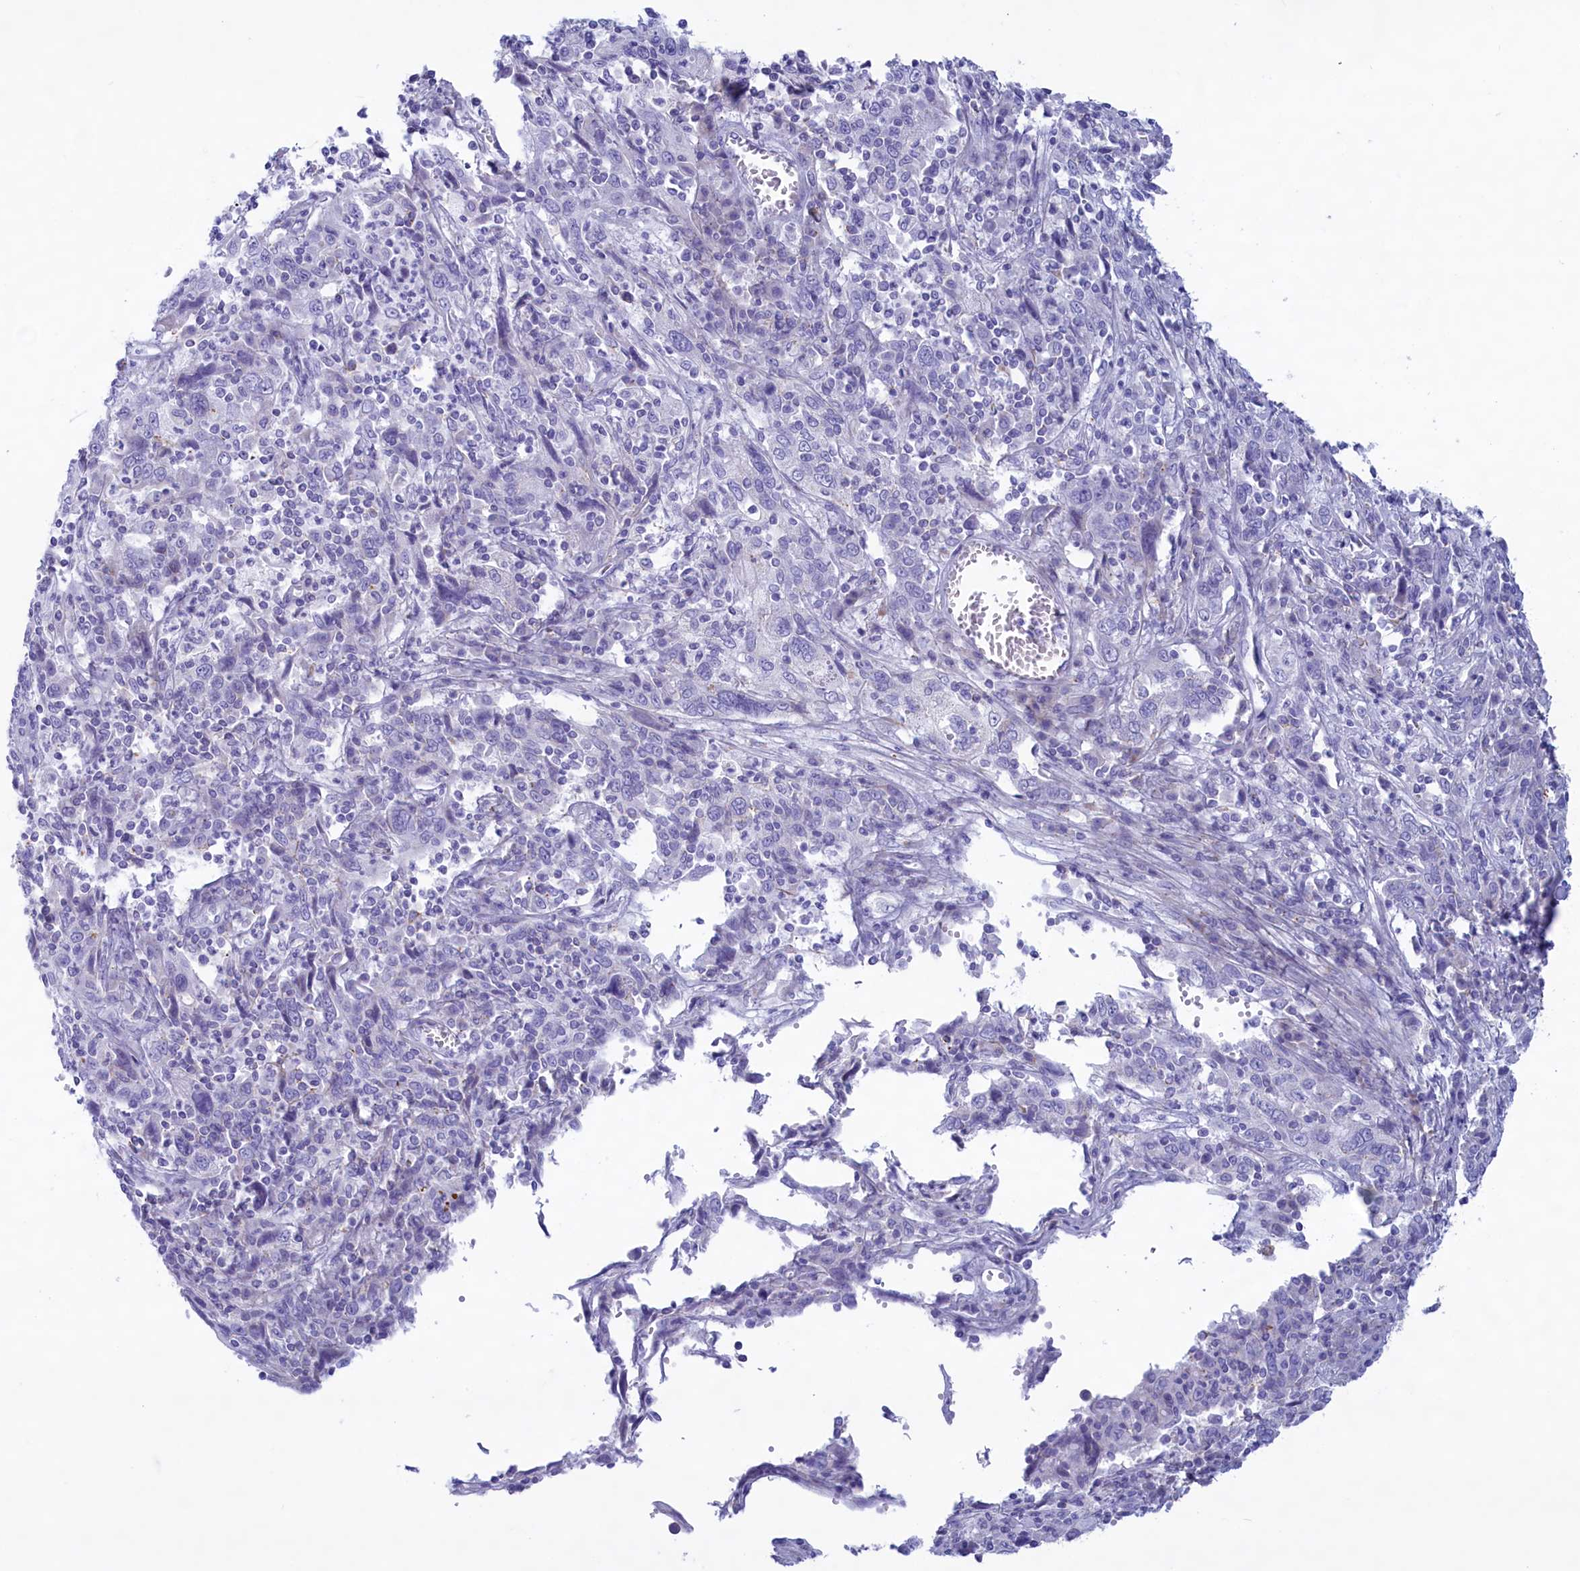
{"staining": {"intensity": "negative", "quantity": "none", "location": "none"}, "tissue": "cervical cancer", "cell_type": "Tumor cells", "image_type": "cancer", "snomed": [{"axis": "morphology", "description": "Squamous cell carcinoma, NOS"}, {"axis": "topography", "description": "Cervix"}], "caption": "Image shows no significant protein staining in tumor cells of cervical cancer (squamous cell carcinoma). (DAB IHC with hematoxylin counter stain).", "gene": "MPV17L2", "patient": {"sex": "female", "age": 46}}